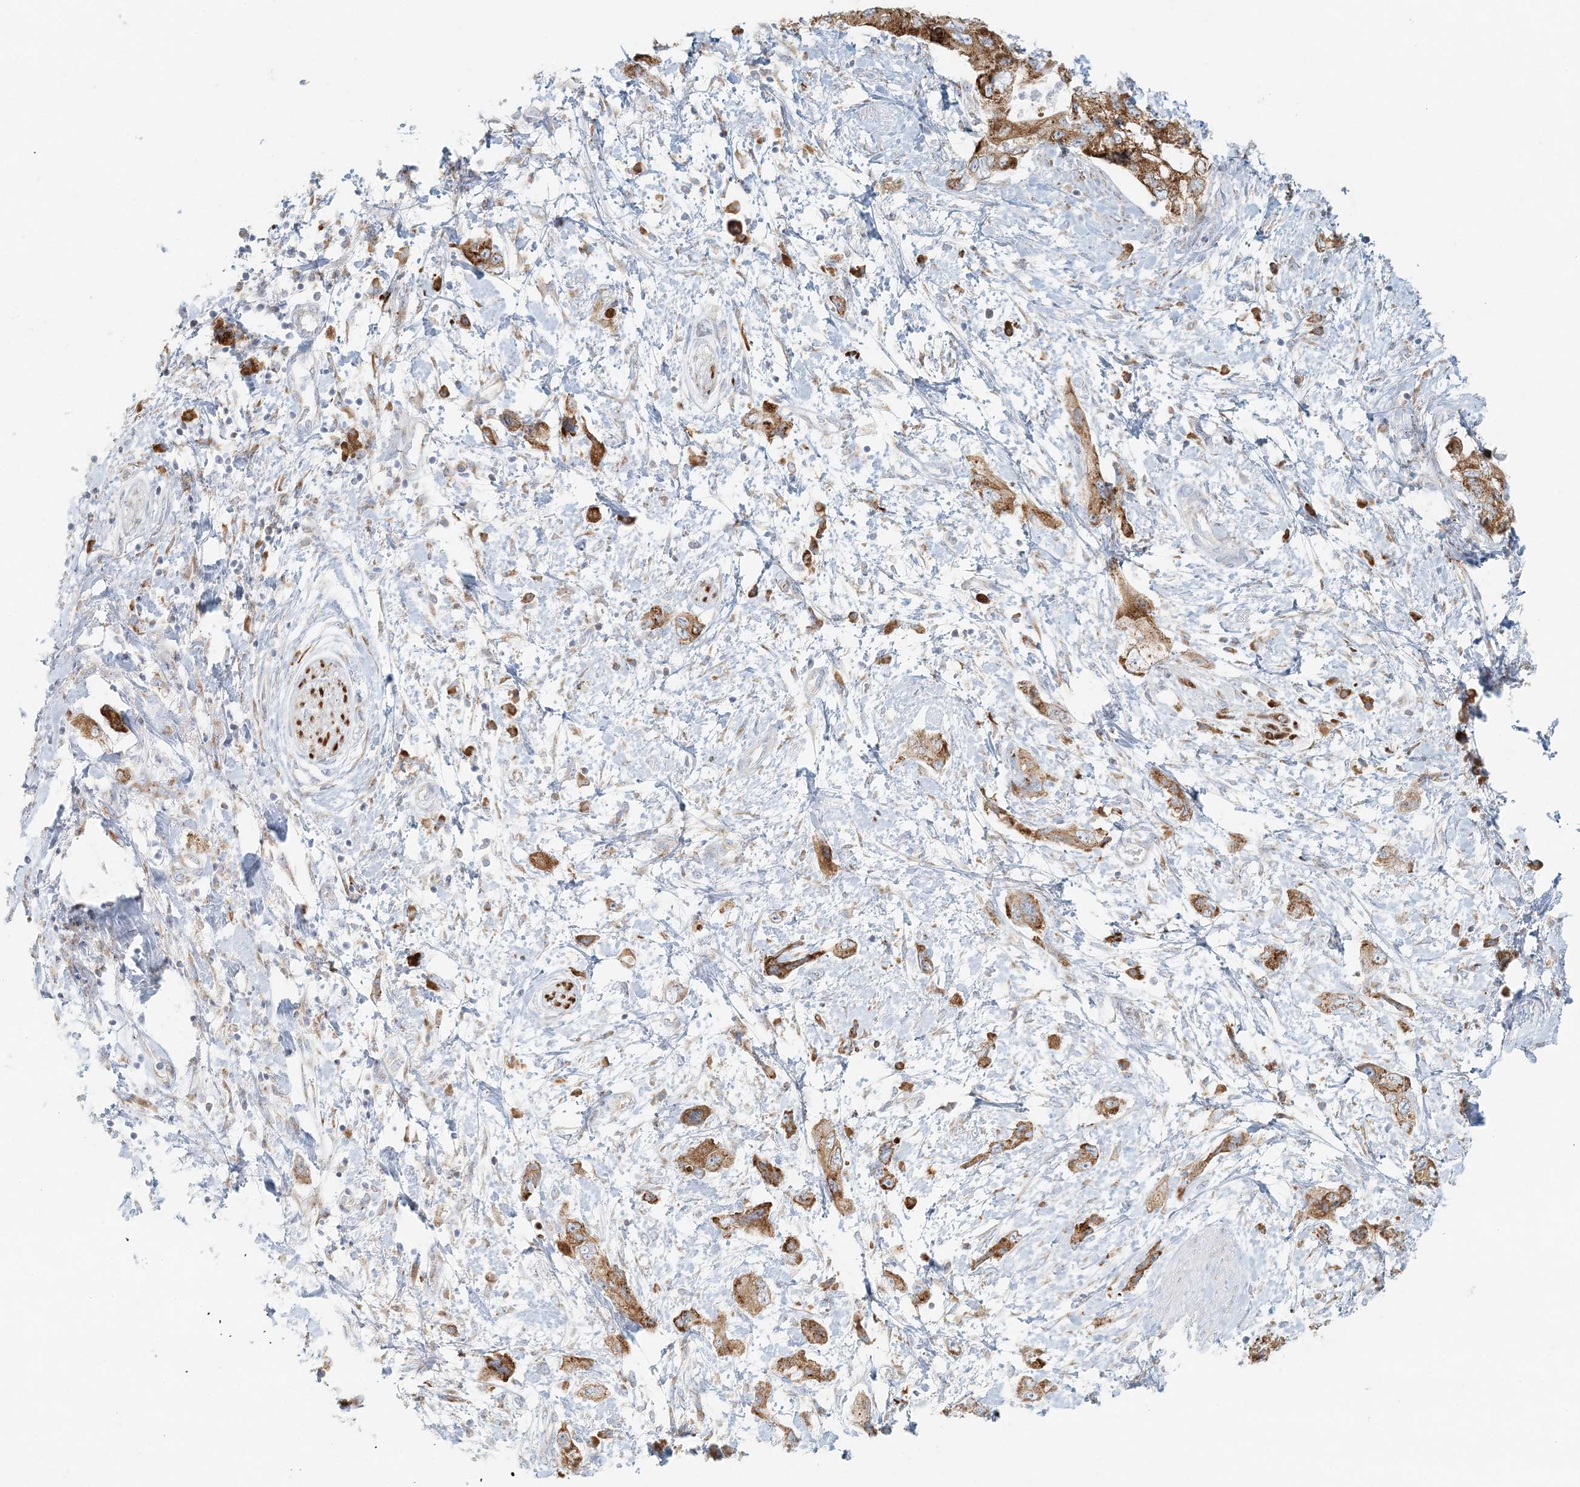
{"staining": {"intensity": "moderate", "quantity": ">75%", "location": "cytoplasmic/membranous"}, "tissue": "pancreatic cancer", "cell_type": "Tumor cells", "image_type": "cancer", "snomed": [{"axis": "morphology", "description": "Adenocarcinoma, NOS"}, {"axis": "topography", "description": "Pancreas"}], "caption": "Immunohistochemistry (DAB) staining of pancreatic cancer reveals moderate cytoplasmic/membranous protein positivity in approximately >75% of tumor cells. The protein is shown in brown color, while the nuclei are stained blue.", "gene": "STK11IP", "patient": {"sex": "female", "age": 73}}